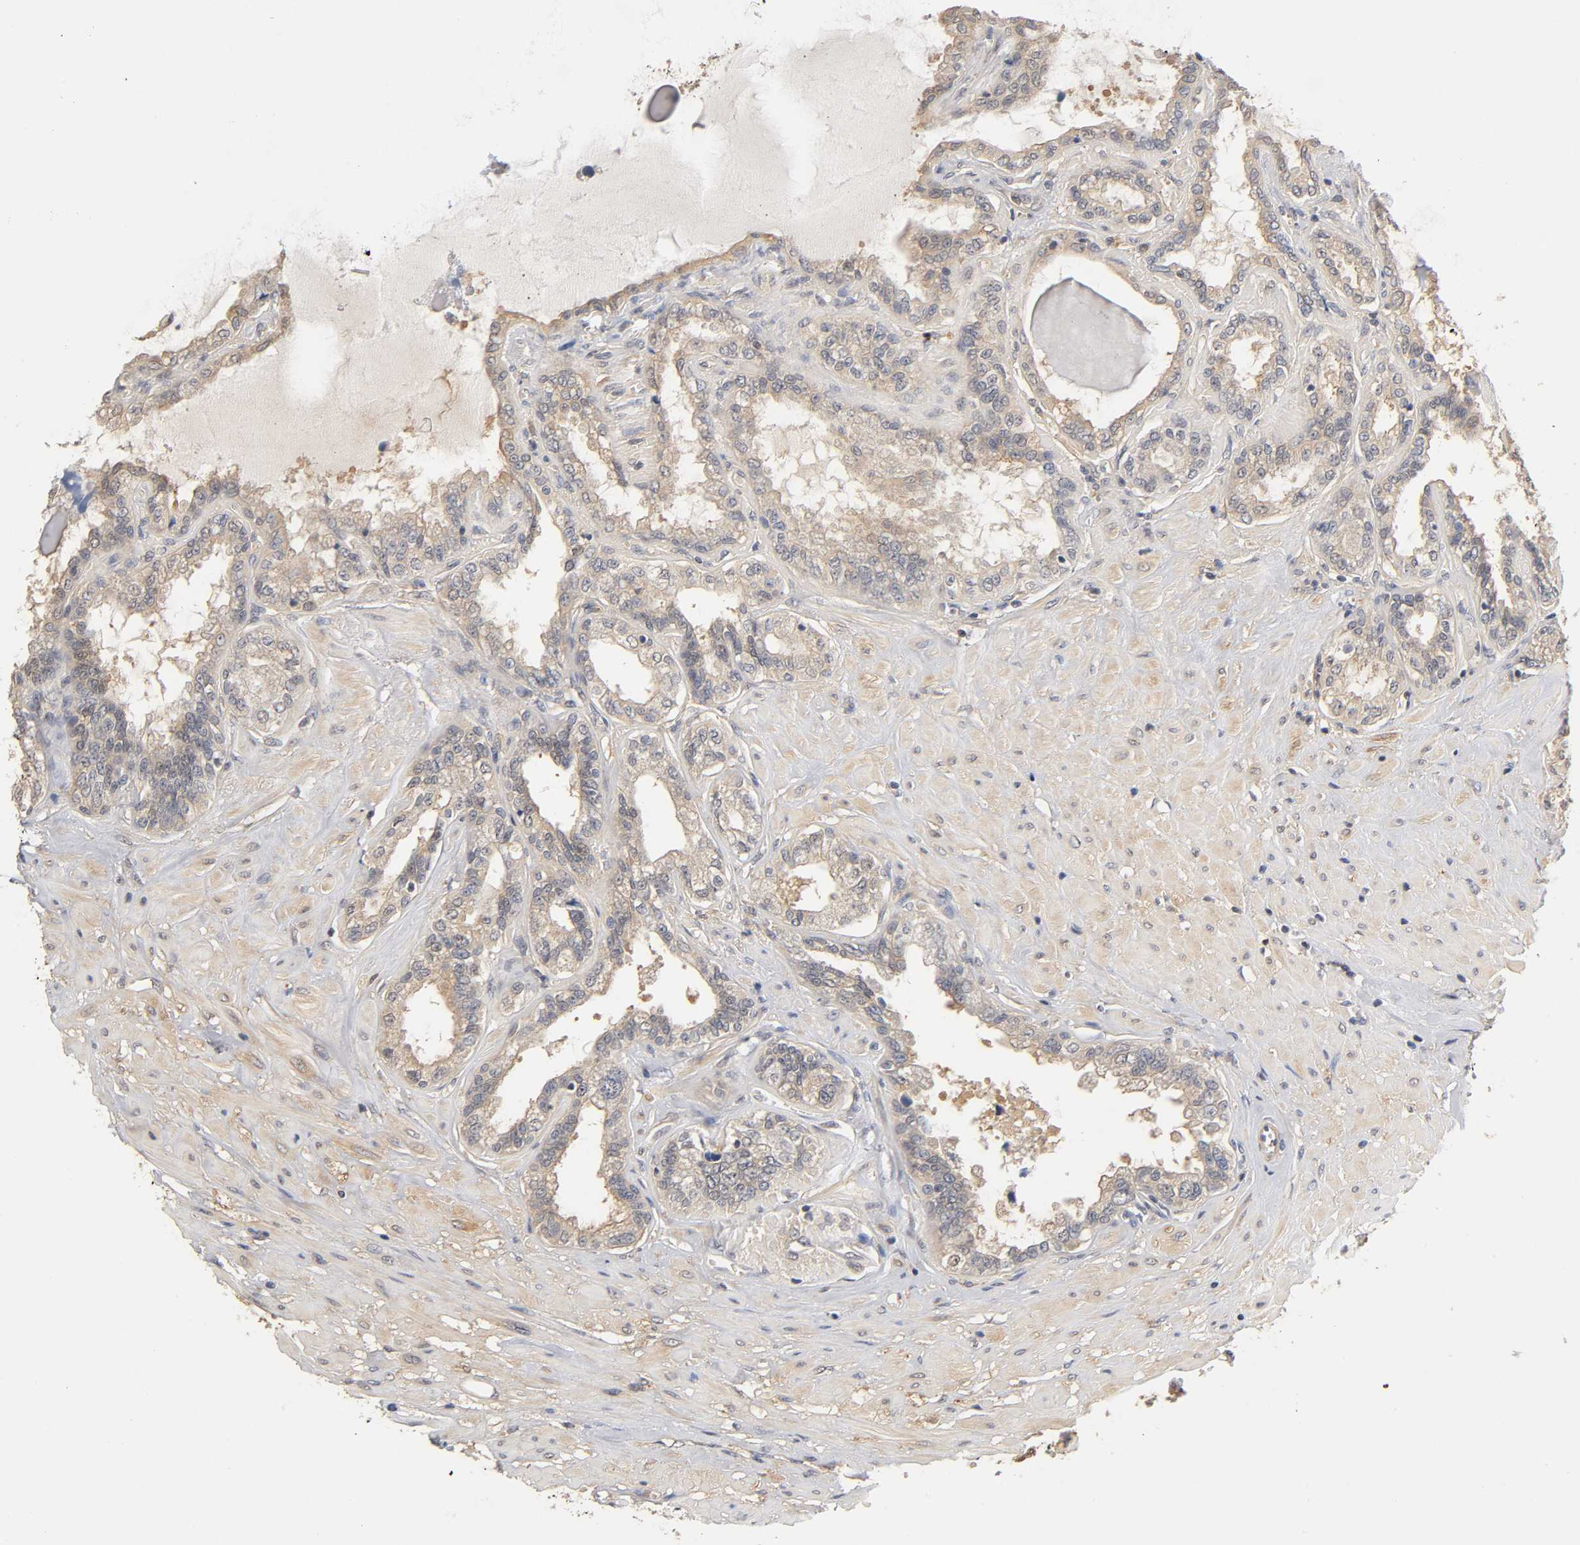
{"staining": {"intensity": "weak", "quantity": "<25%", "location": "cytoplasmic/membranous"}, "tissue": "seminal vesicle", "cell_type": "Glandular cells", "image_type": "normal", "snomed": [{"axis": "morphology", "description": "Normal tissue, NOS"}, {"axis": "morphology", "description": "Inflammation, NOS"}, {"axis": "topography", "description": "Urinary bladder"}, {"axis": "topography", "description": "Prostate"}, {"axis": "topography", "description": "Seminal veicle"}], "caption": "There is no significant expression in glandular cells of seminal vesicle.", "gene": "PDE5A", "patient": {"sex": "male", "age": 82}}